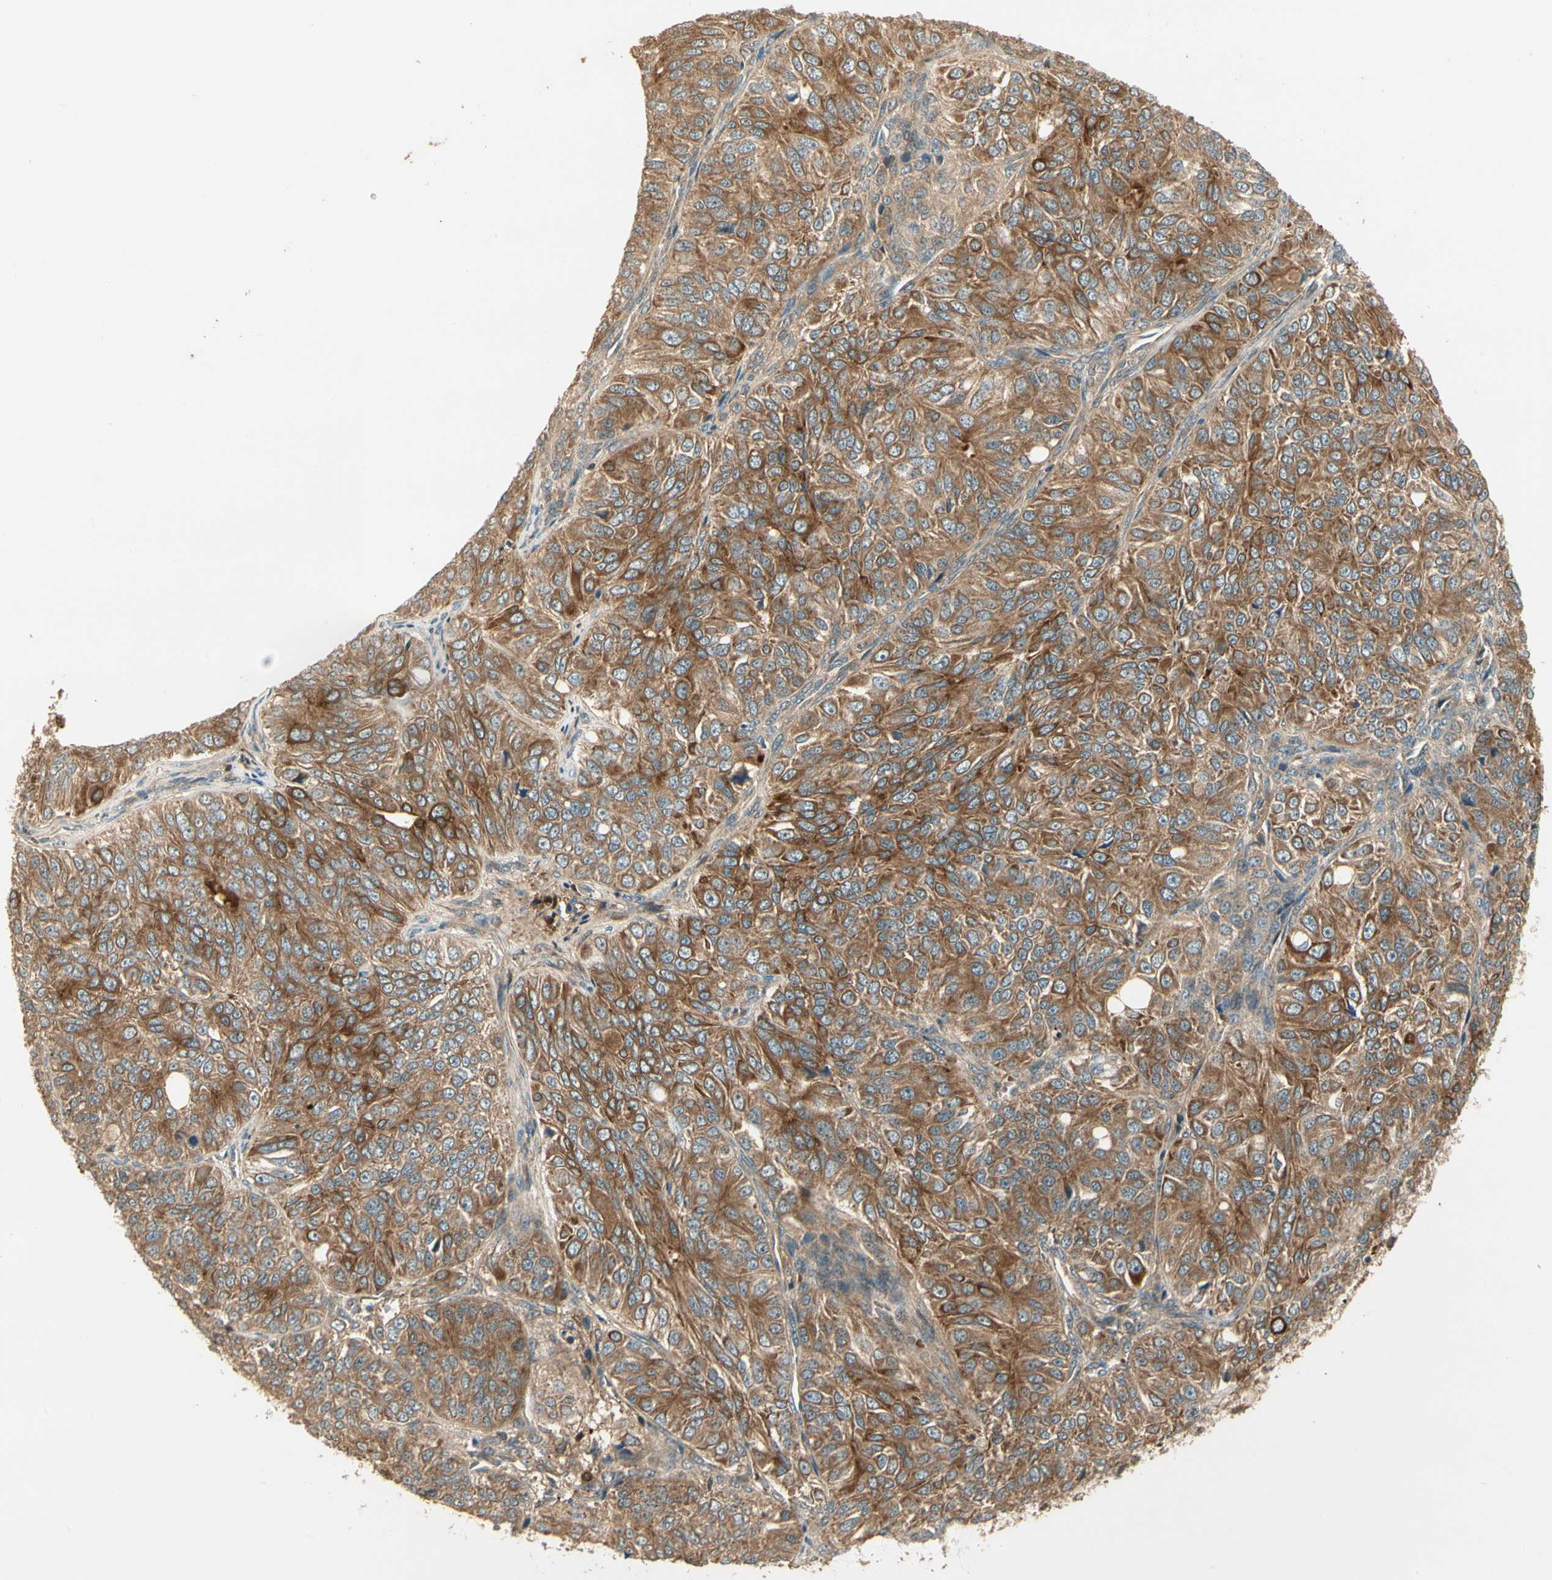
{"staining": {"intensity": "moderate", "quantity": ">75%", "location": "cytoplasmic/membranous"}, "tissue": "ovarian cancer", "cell_type": "Tumor cells", "image_type": "cancer", "snomed": [{"axis": "morphology", "description": "Carcinoma, endometroid"}, {"axis": "topography", "description": "Ovary"}], "caption": "Immunohistochemistry (IHC) of human ovarian endometroid carcinoma displays medium levels of moderate cytoplasmic/membranous positivity in approximately >75% of tumor cells.", "gene": "PFDN5", "patient": {"sex": "female", "age": 51}}